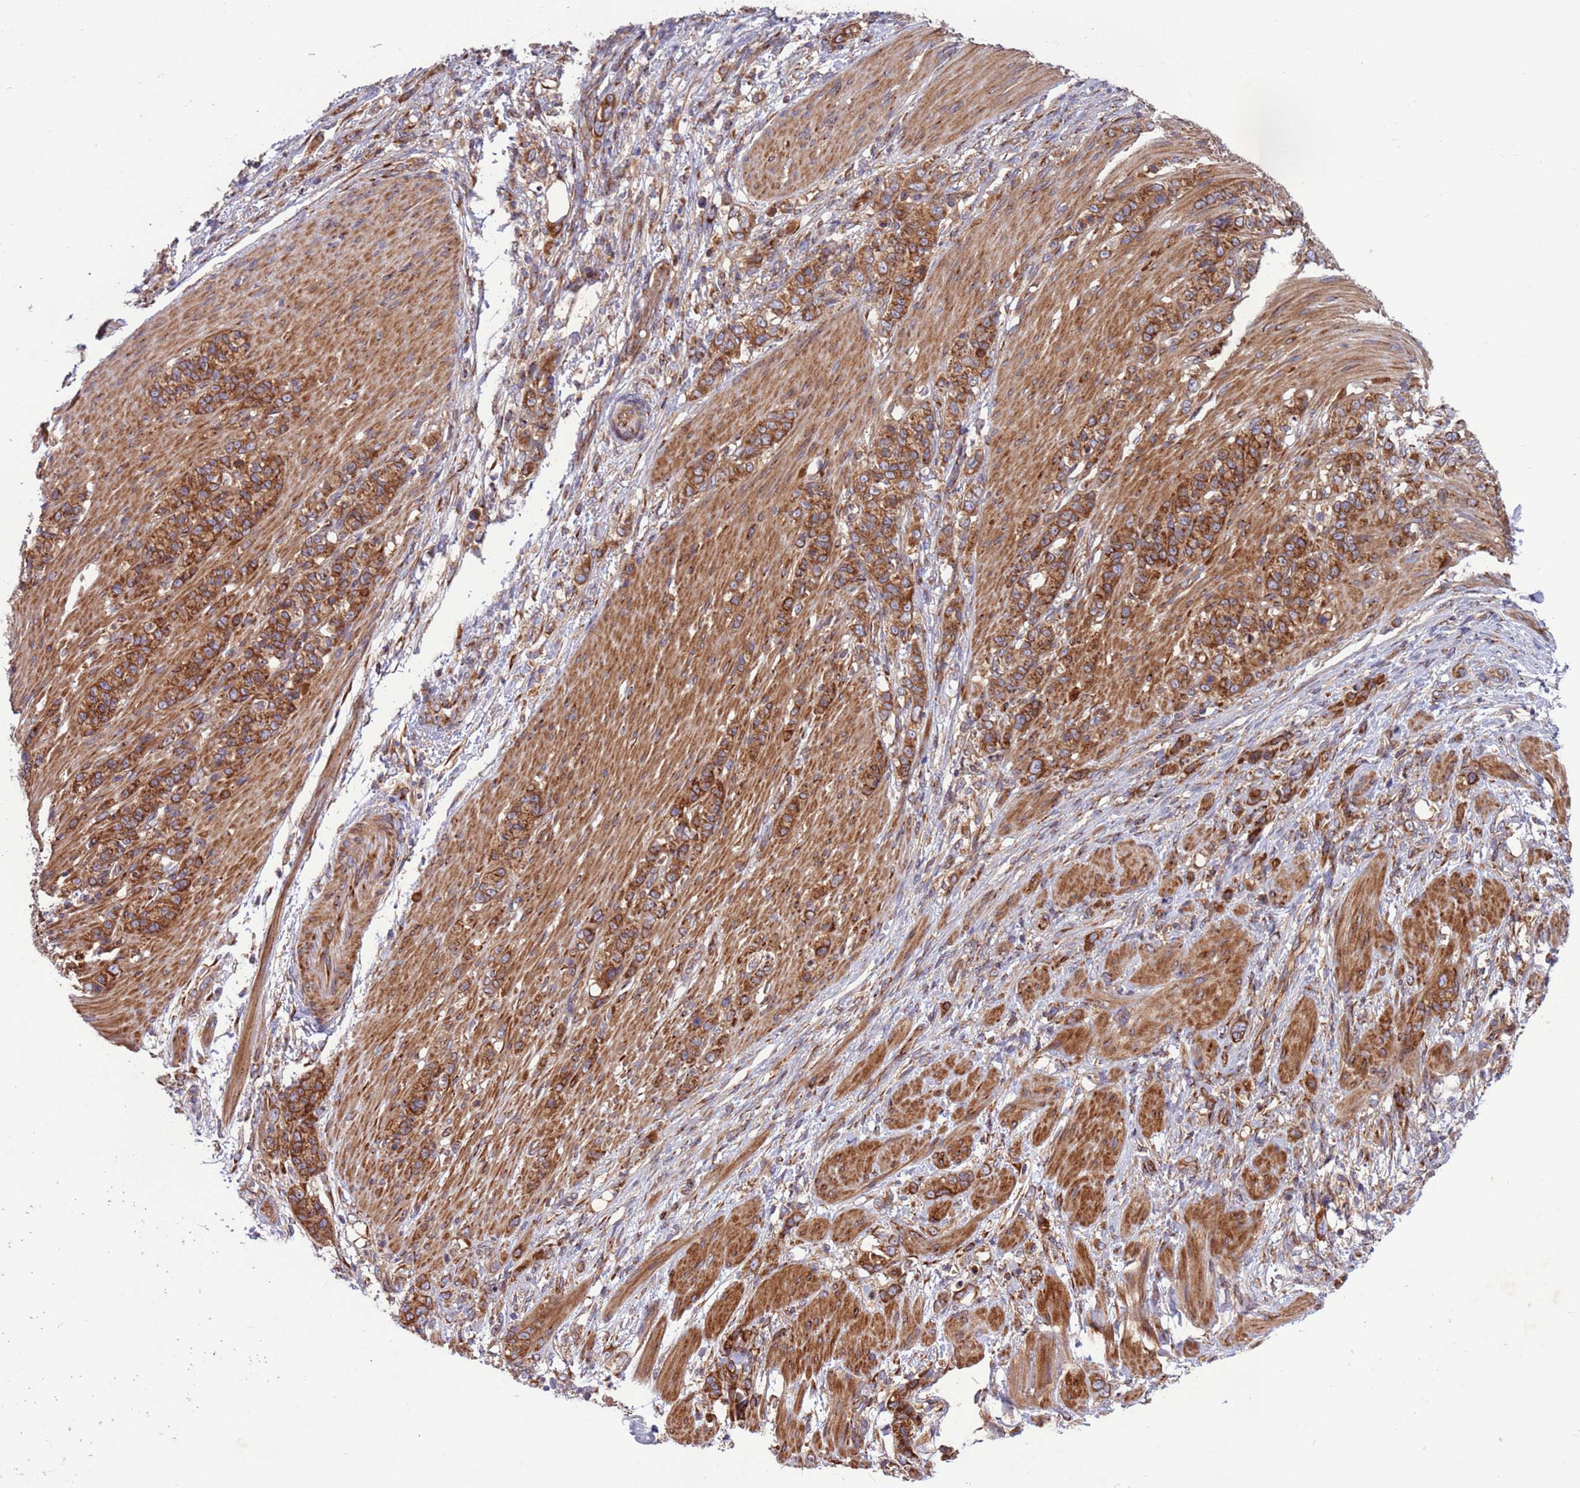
{"staining": {"intensity": "moderate", "quantity": ">75%", "location": "cytoplasmic/membranous"}, "tissue": "stomach cancer", "cell_type": "Tumor cells", "image_type": "cancer", "snomed": [{"axis": "morphology", "description": "Adenocarcinoma, NOS"}, {"axis": "topography", "description": "Stomach"}], "caption": "IHC (DAB) staining of human stomach cancer (adenocarcinoma) reveals moderate cytoplasmic/membranous protein expression in approximately >75% of tumor cells. The staining was performed using DAB (3,3'-diaminobenzidine) to visualize the protein expression in brown, while the nuclei were stained in blue with hematoxylin (Magnification: 20x).", "gene": "ZC3HAV1", "patient": {"sex": "female", "age": 79}}